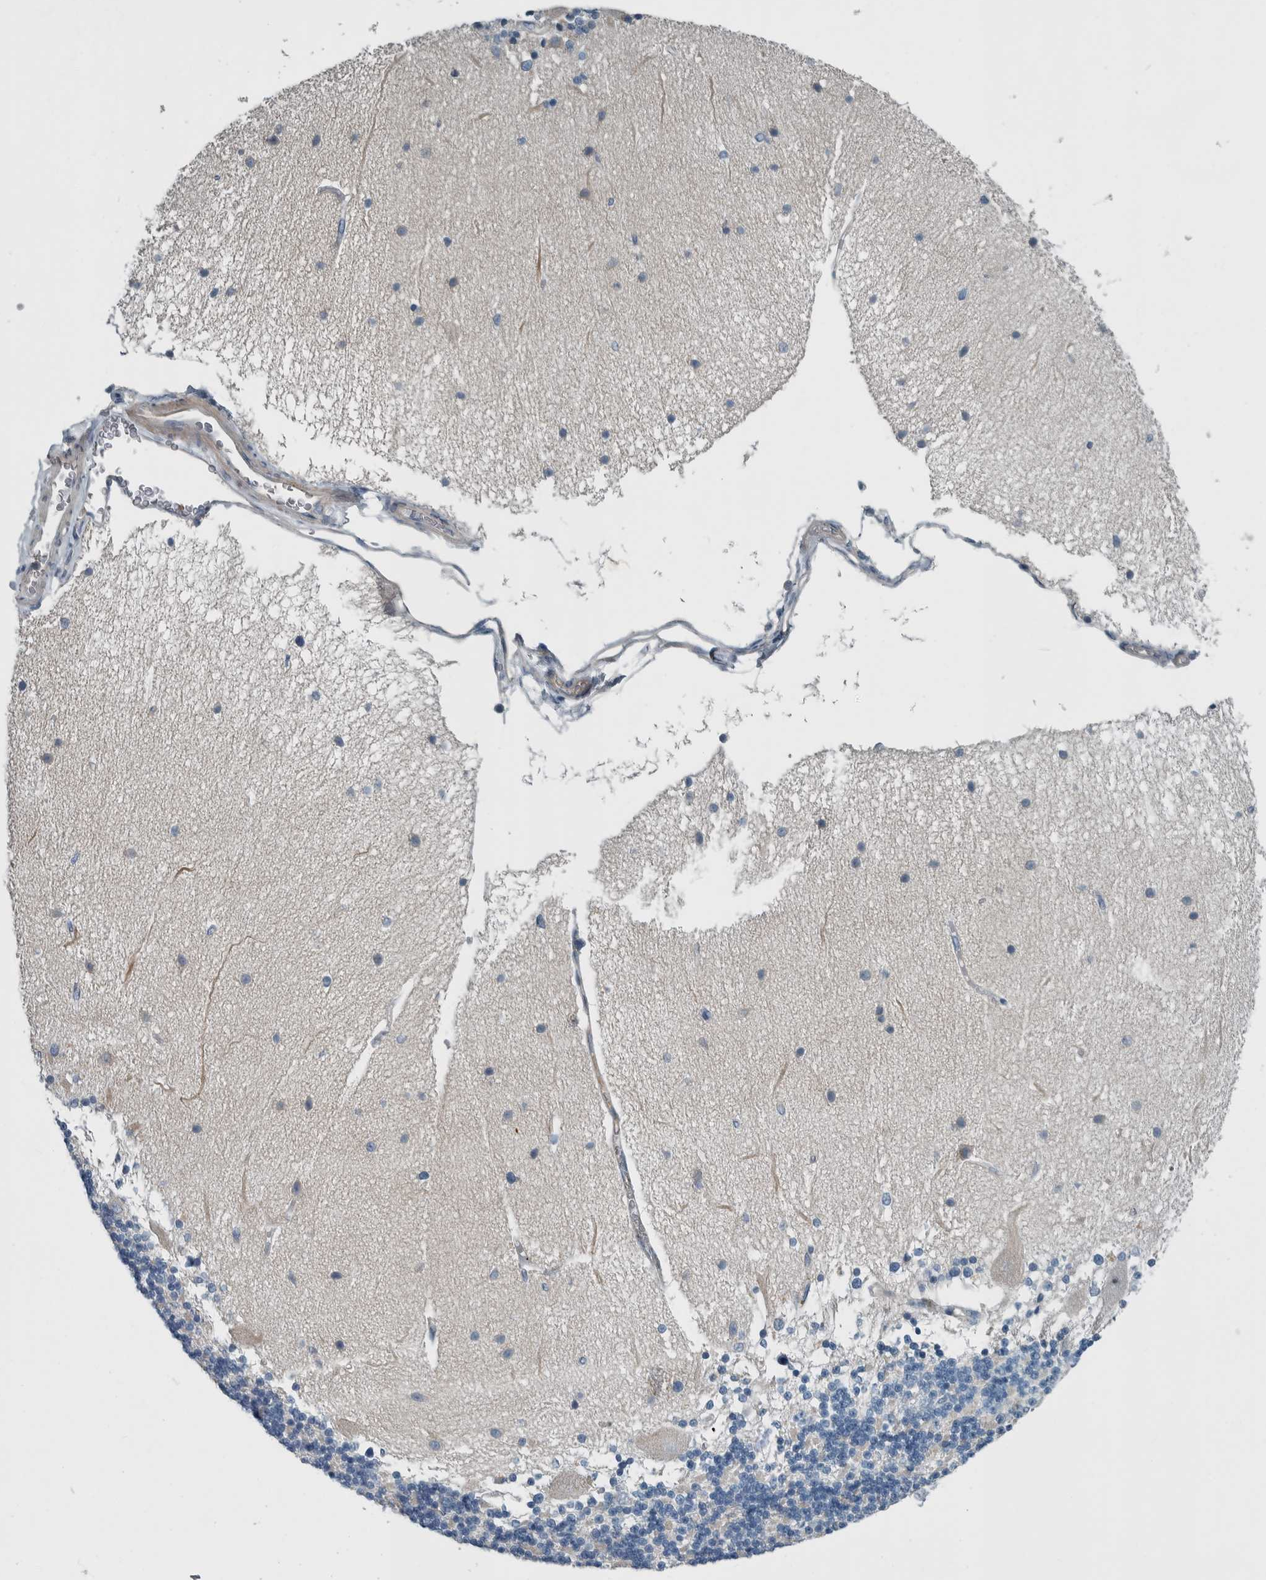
{"staining": {"intensity": "weak", "quantity": "<25%", "location": "cytoplasmic/membranous"}, "tissue": "cerebellum", "cell_type": "Cells in granular layer", "image_type": "normal", "snomed": [{"axis": "morphology", "description": "Normal tissue, NOS"}, {"axis": "topography", "description": "Cerebellum"}], "caption": "The IHC image has no significant positivity in cells in granular layer of cerebellum.", "gene": "SERPINC1", "patient": {"sex": "female", "age": 54}}